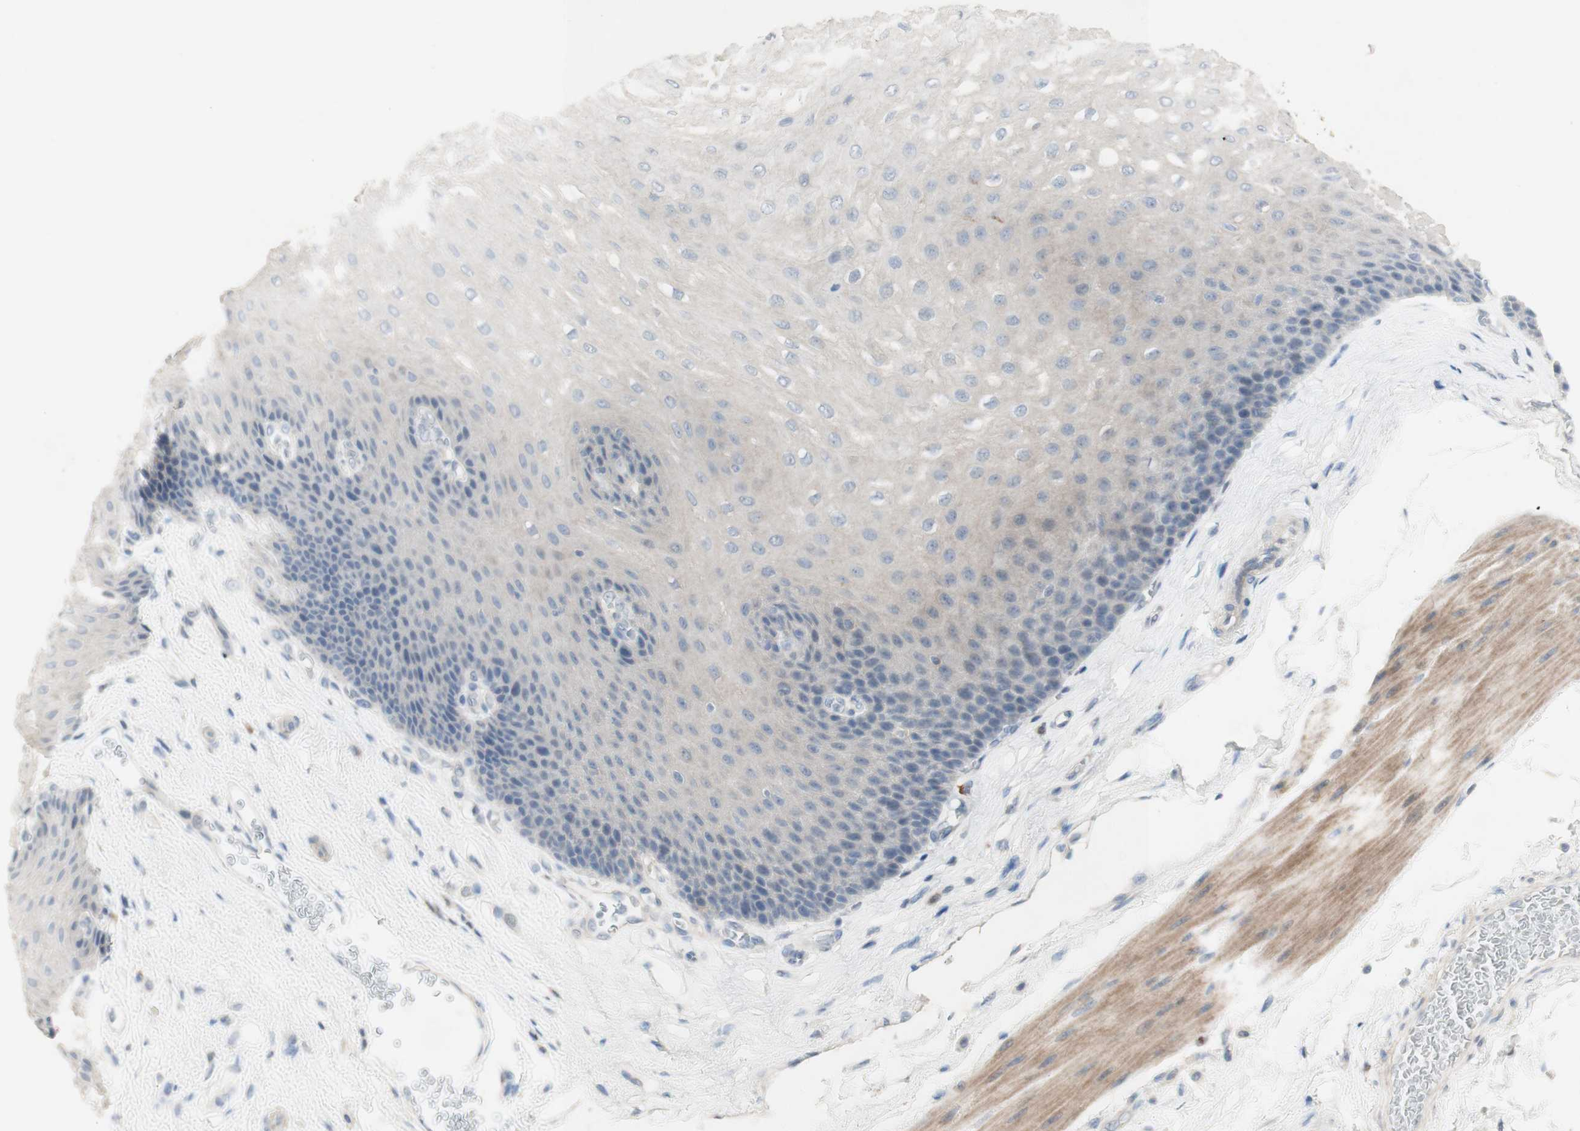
{"staining": {"intensity": "negative", "quantity": "none", "location": "none"}, "tissue": "esophagus", "cell_type": "Squamous epithelial cells", "image_type": "normal", "snomed": [{"axis": "morphology", "description": "Normal tissue, NOS"}, {"axis": "topography", "description": "Esophagus"}], "caption": "Immunohistochemical staining of benign human esophagus displays no significant staining in squamous epithelial cells.", "gene": "MANEA", "patient": {"sex": "female", "age": 72}}